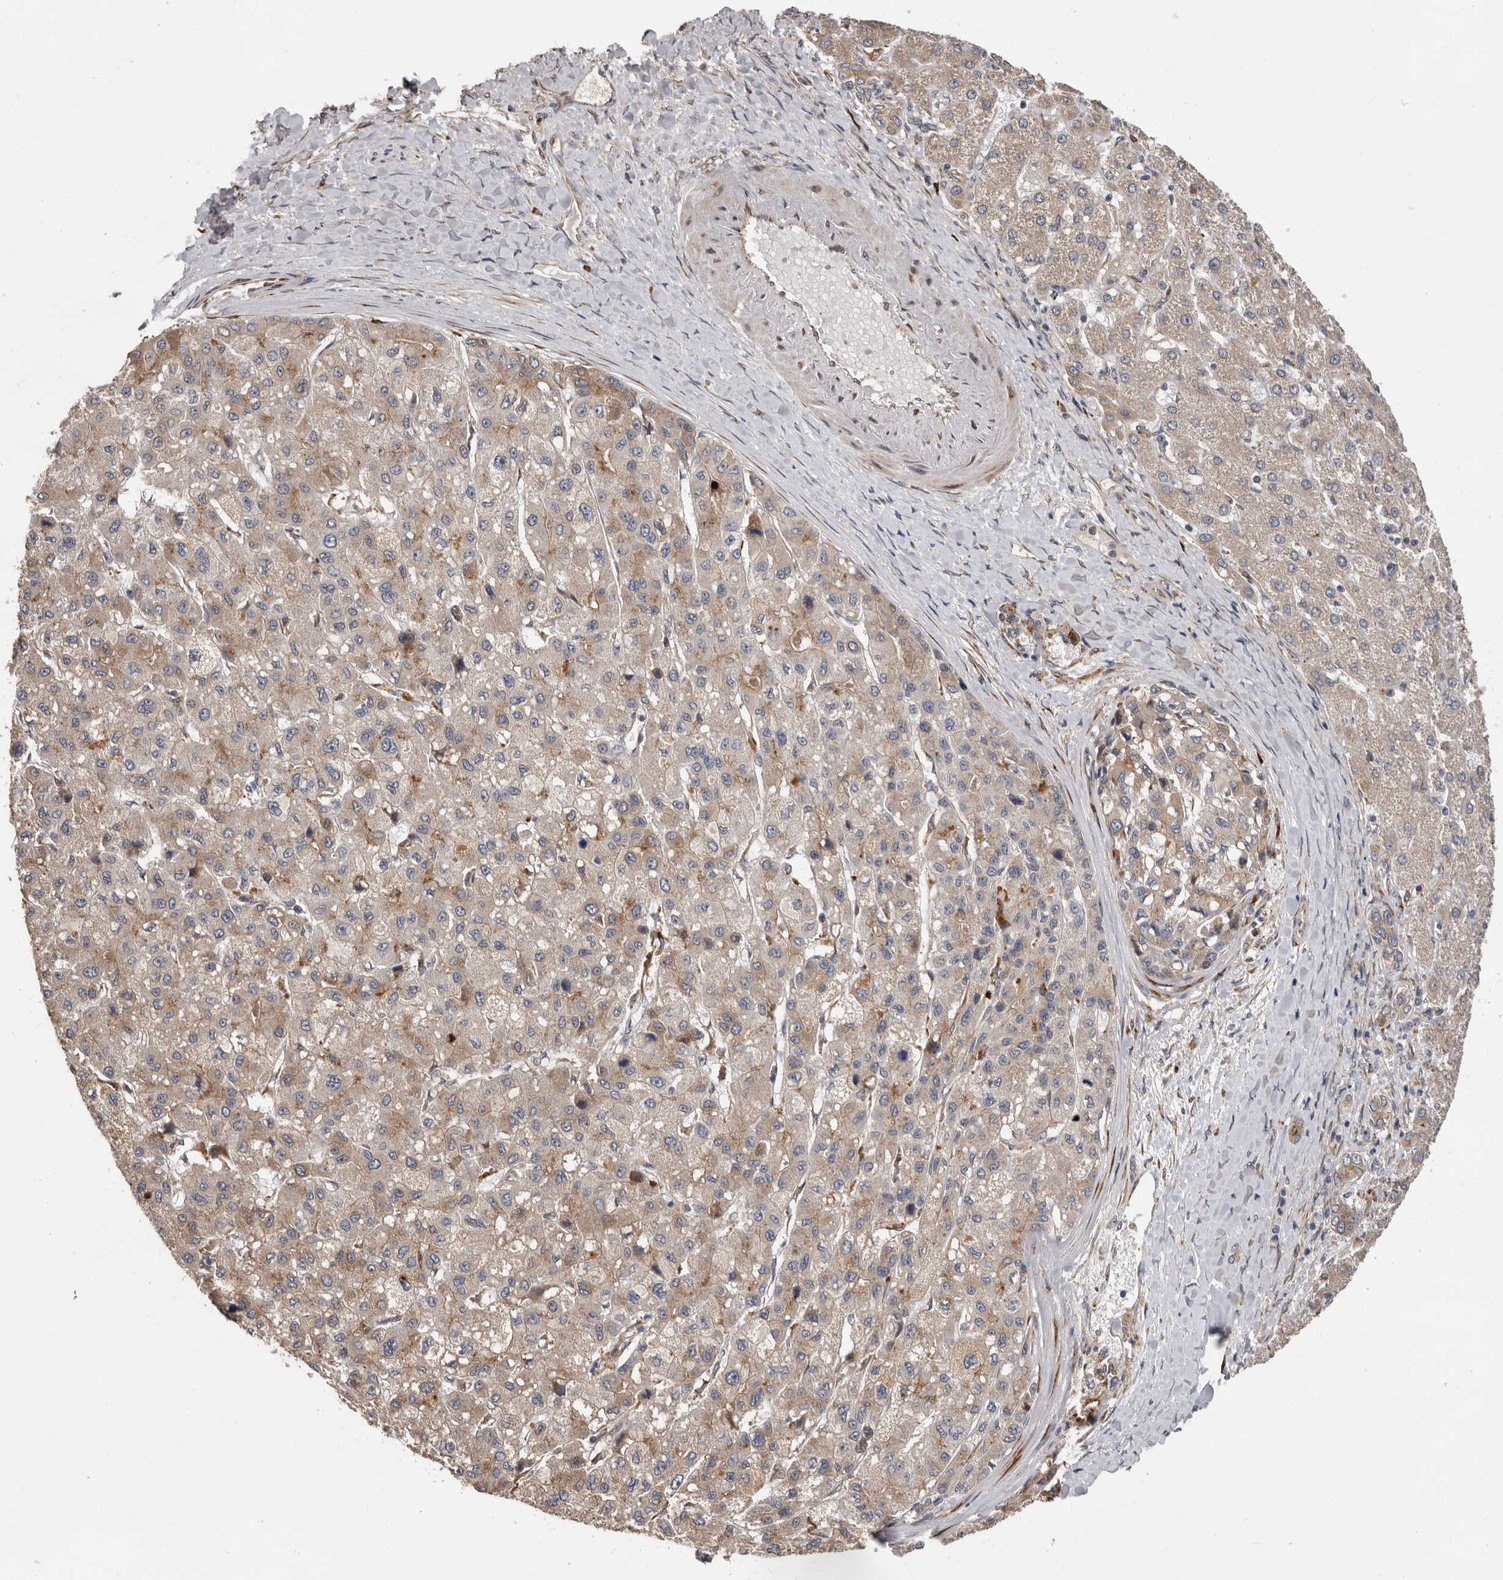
{"staining": {"intensity": "moderate", "quantity": ">75%", "location": "cytoplasmic/membranous"}, "tissue": "liver cancer", "cell_type": "Tumor cells", "image_type": "cancer", "snomed": [{"axis": "morphology", "description": "Carcinoma, Hepatocellular, NOS"}, {"axis": "topography", "description": "Liver"}], "caption": "Liver hepatocellular carcinoma stained with a protein marker shows moderate staining in tumor cells.", "gene": "MTF1", "patient": {"sex": "male", "age": 80}}